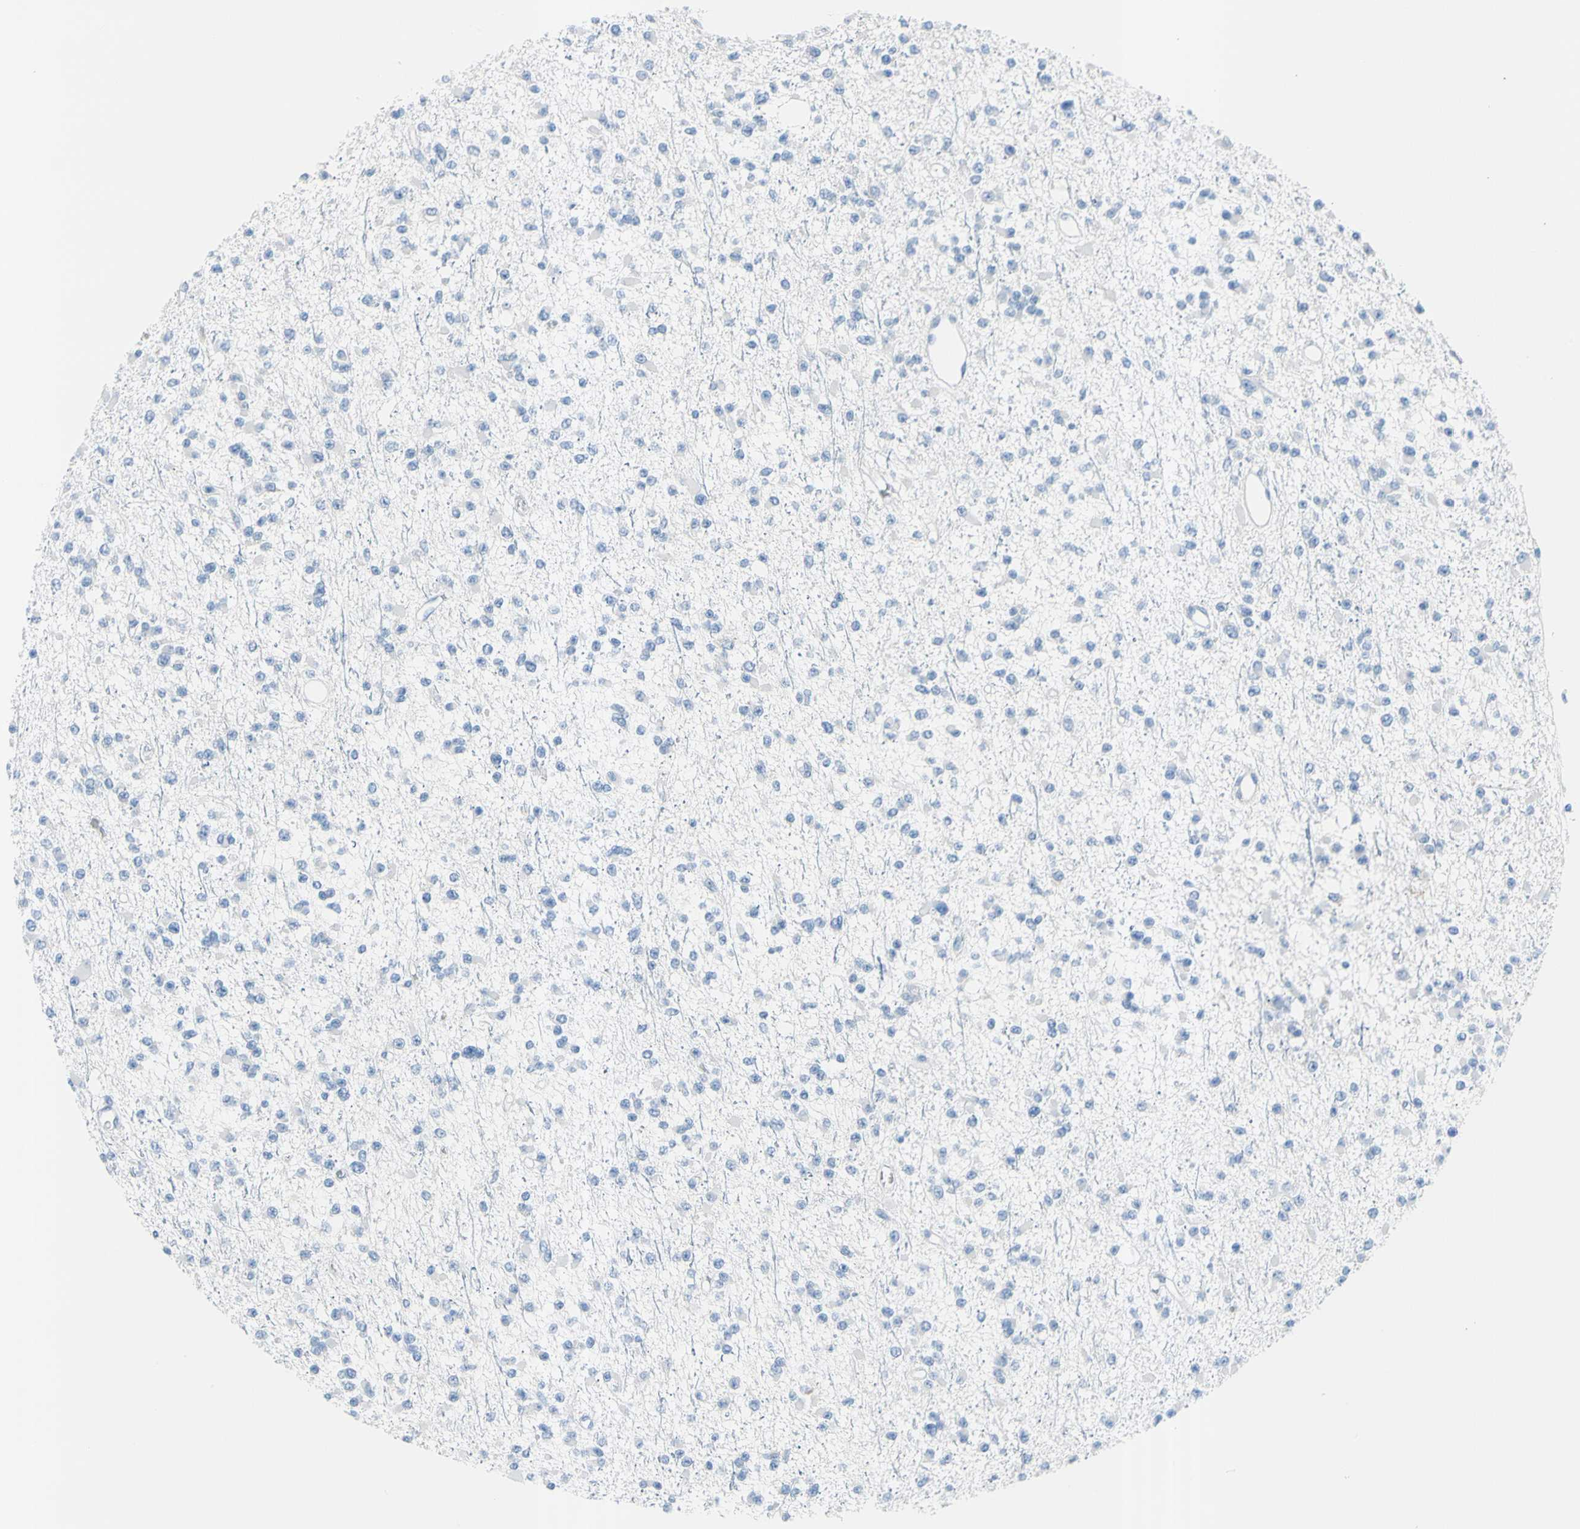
{"staining": {"intensity": "negative", "quantity": "none", "location": "none"}, "tissue": "glioma", "cell_type": "Tumor cells", "image_type": "cancer", "snomed": [{"axis": "morphology", "description": "Glioma, malignant, Low grade"}, {"axis": "topography", "description": "Brain"}], "caption": "Human glioma stained for a protein using IHC reveals no positivity in tumor cells.", "gene": "TPO", "patient": {"sex": "female", "age": 22}}